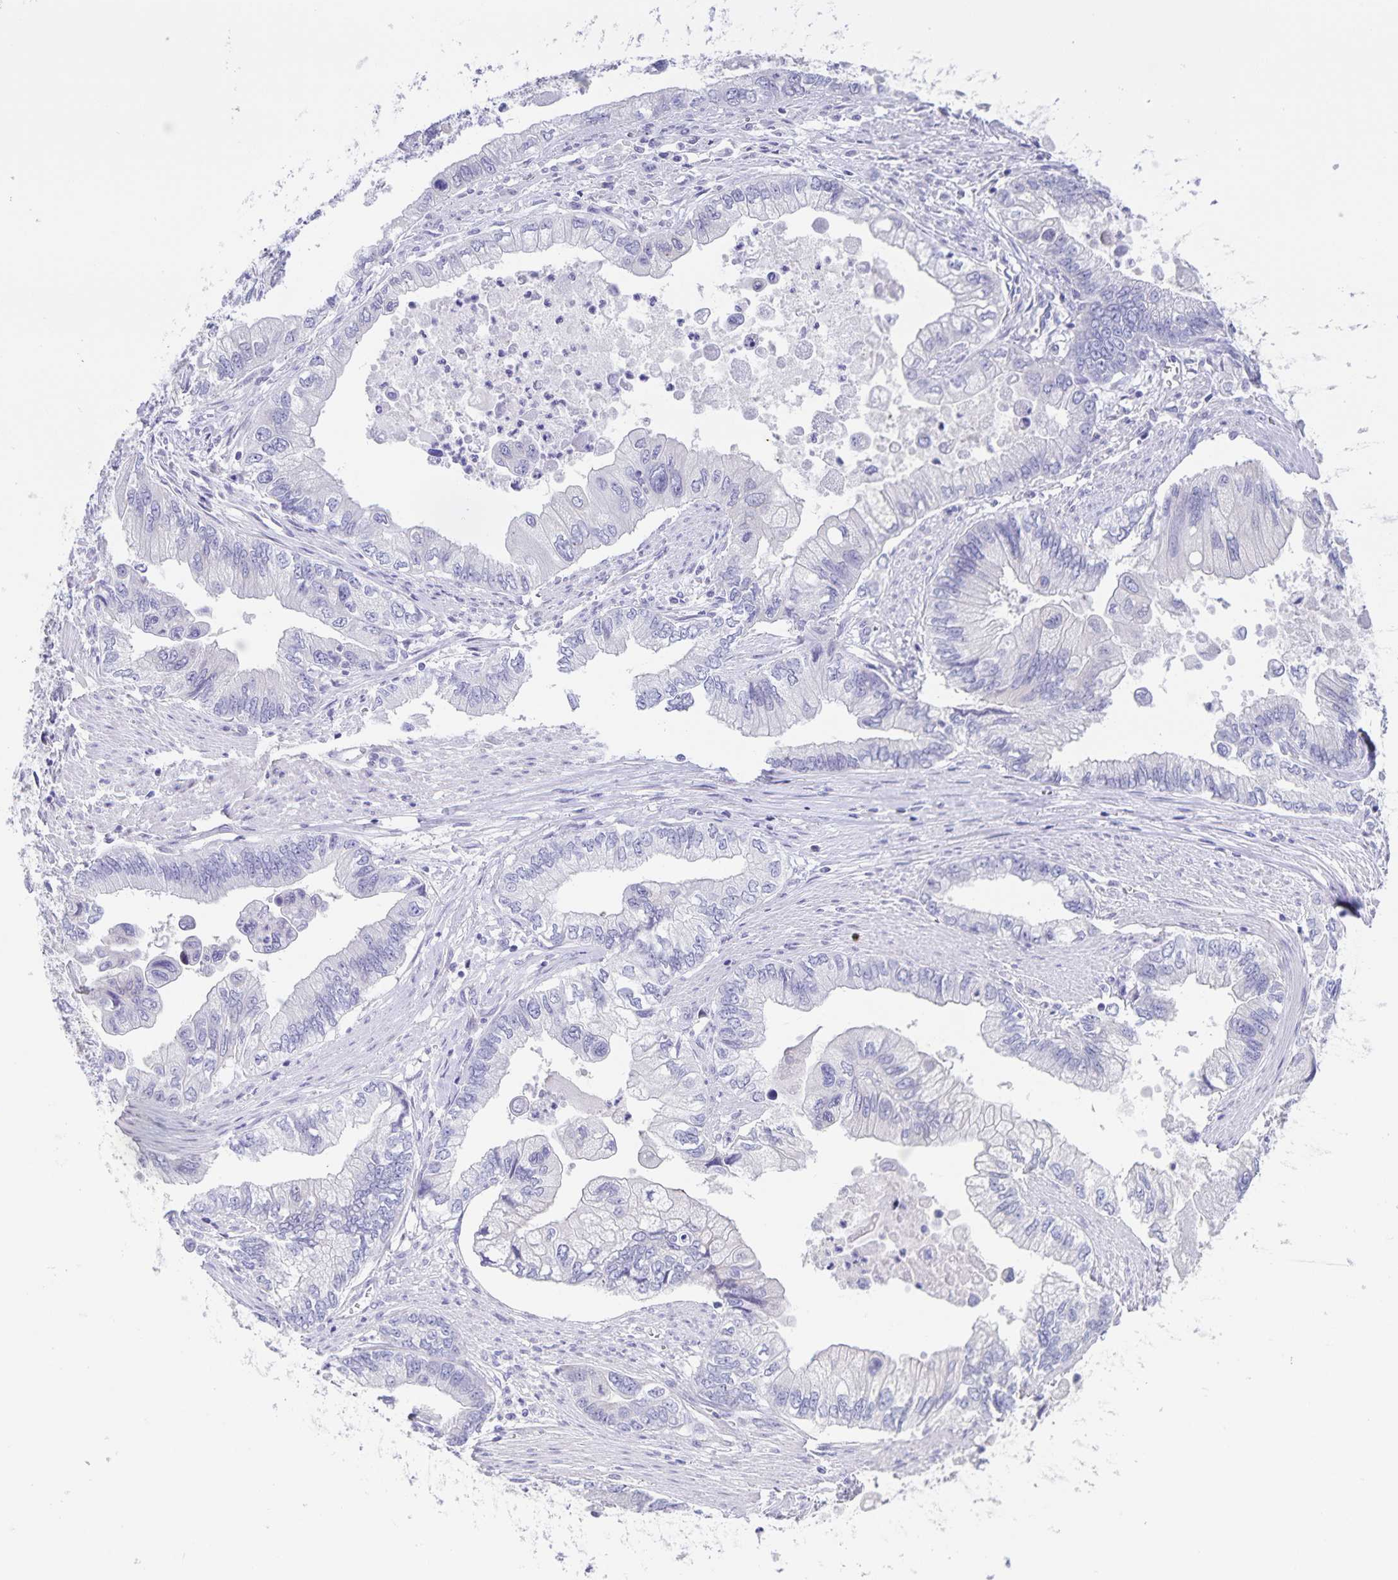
{"staining": {"intensity": "negative", "quantity": "none", "location": "none"}, "tissue": "stomach cancer", "cell_type": "Tumor cells", "image_type": "cancer", "snomed": [{"axis": "morphology", "description": "Adenocarcinoma, NOS"}, {"axis": "topography", "description": "Pancreas"}, {"axis": "topography", "description": "Stomach, upper"}], "caption": "Tumor cells are negative for protein expression in human stomach adenocarcinoma.", "gene": "AQP4", "patient": {"sex": "male", "age": 77}}